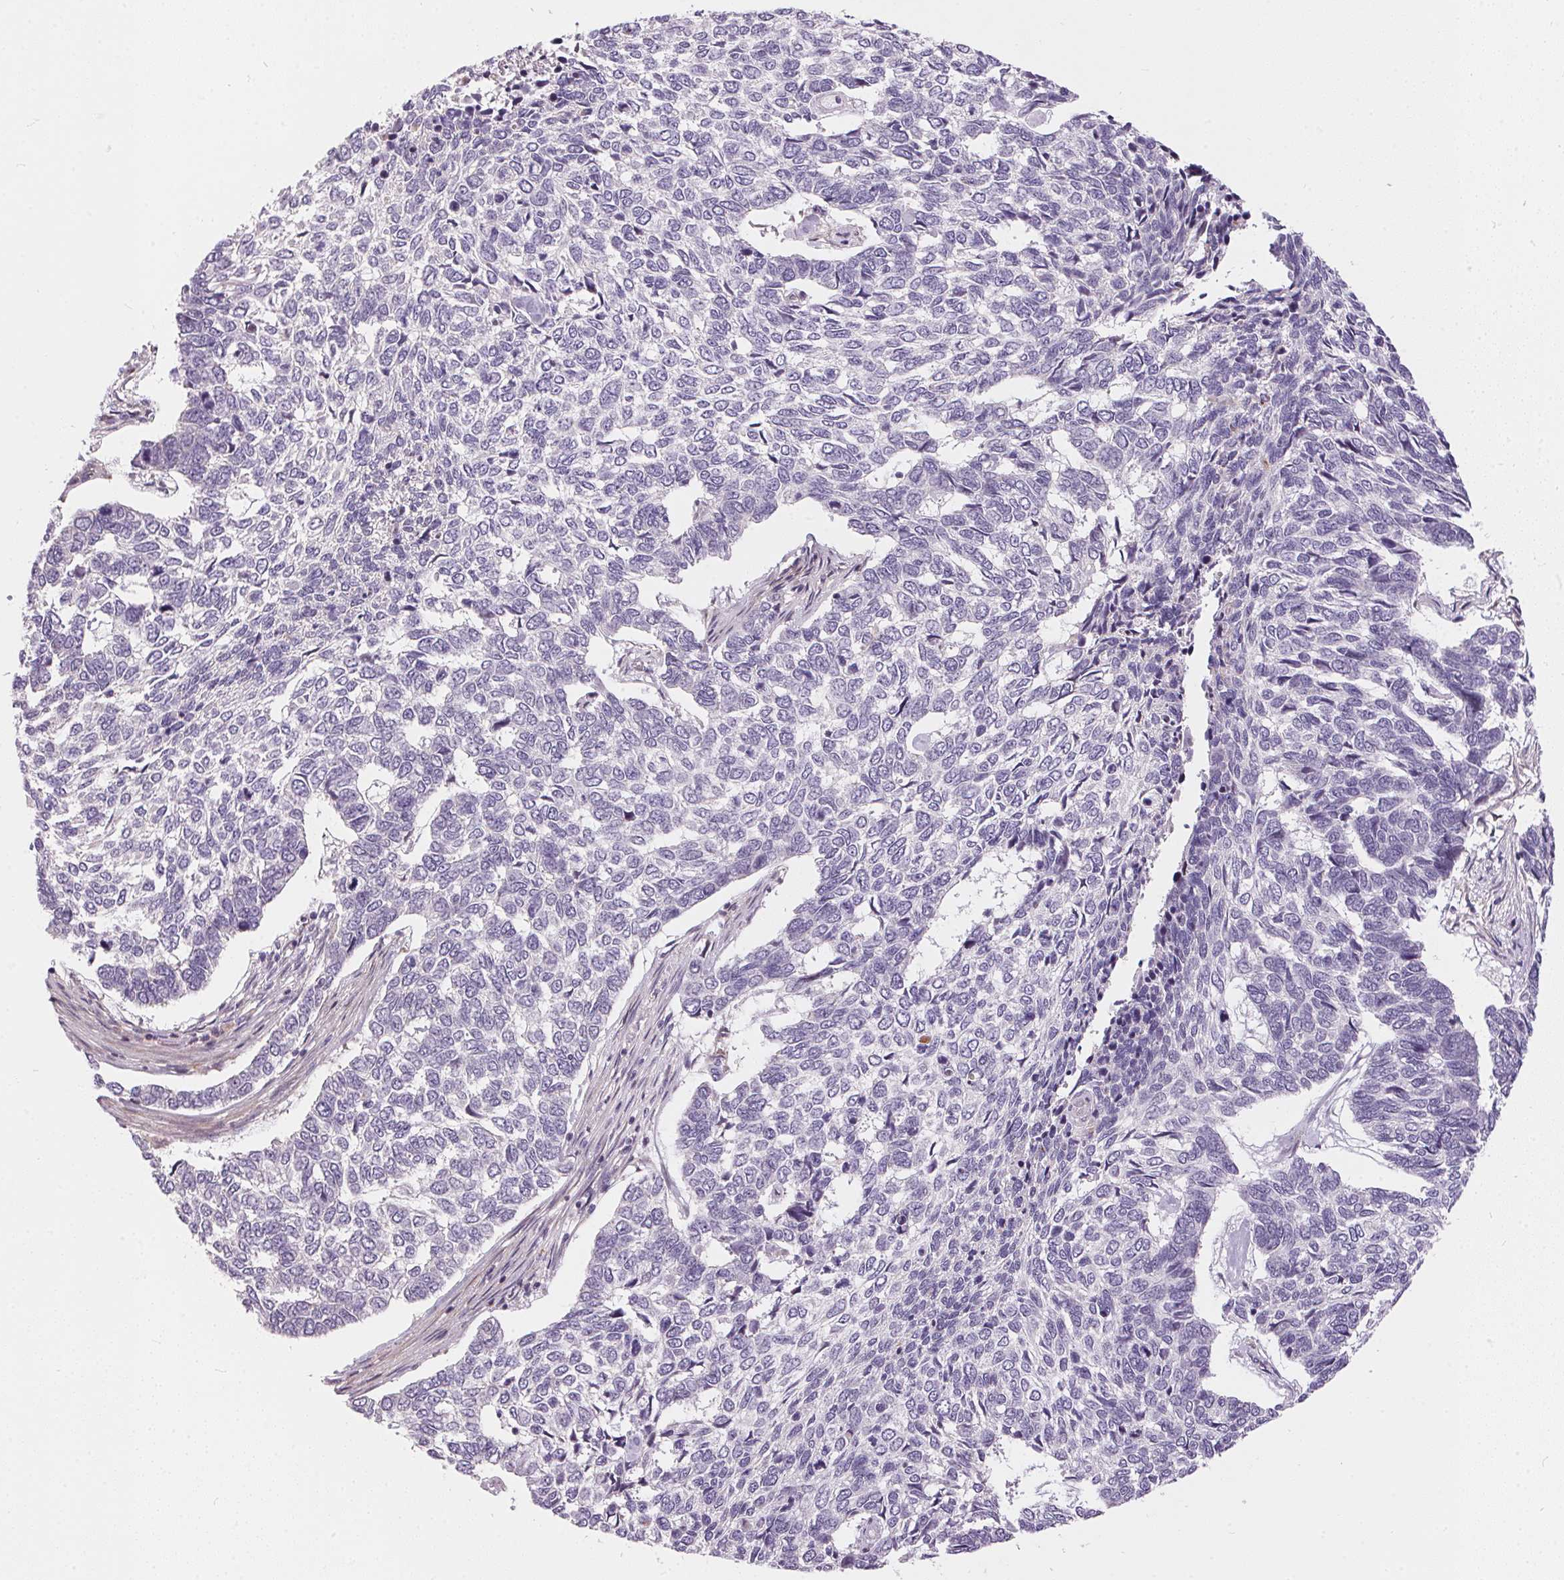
{"staining": {"intensity": "negative", "quantity": "none", "location": "none"}, "tissue": "skin cancer", "cell_type": "Tumor cells", "image_type": "cancer", "snomed": [{"axis": "morphology", "description": "Basal cell carcinoma"}, {"axis": "topography", "description": "Skin"}], "caption": "This is an immunohistochemistry (IHC) micrograph of human skin cancer (basal cell carcinoma). There is no staining in tumor cells.", "gene": "UNC13B", "patient": {"sex": "female", "age": 65}}